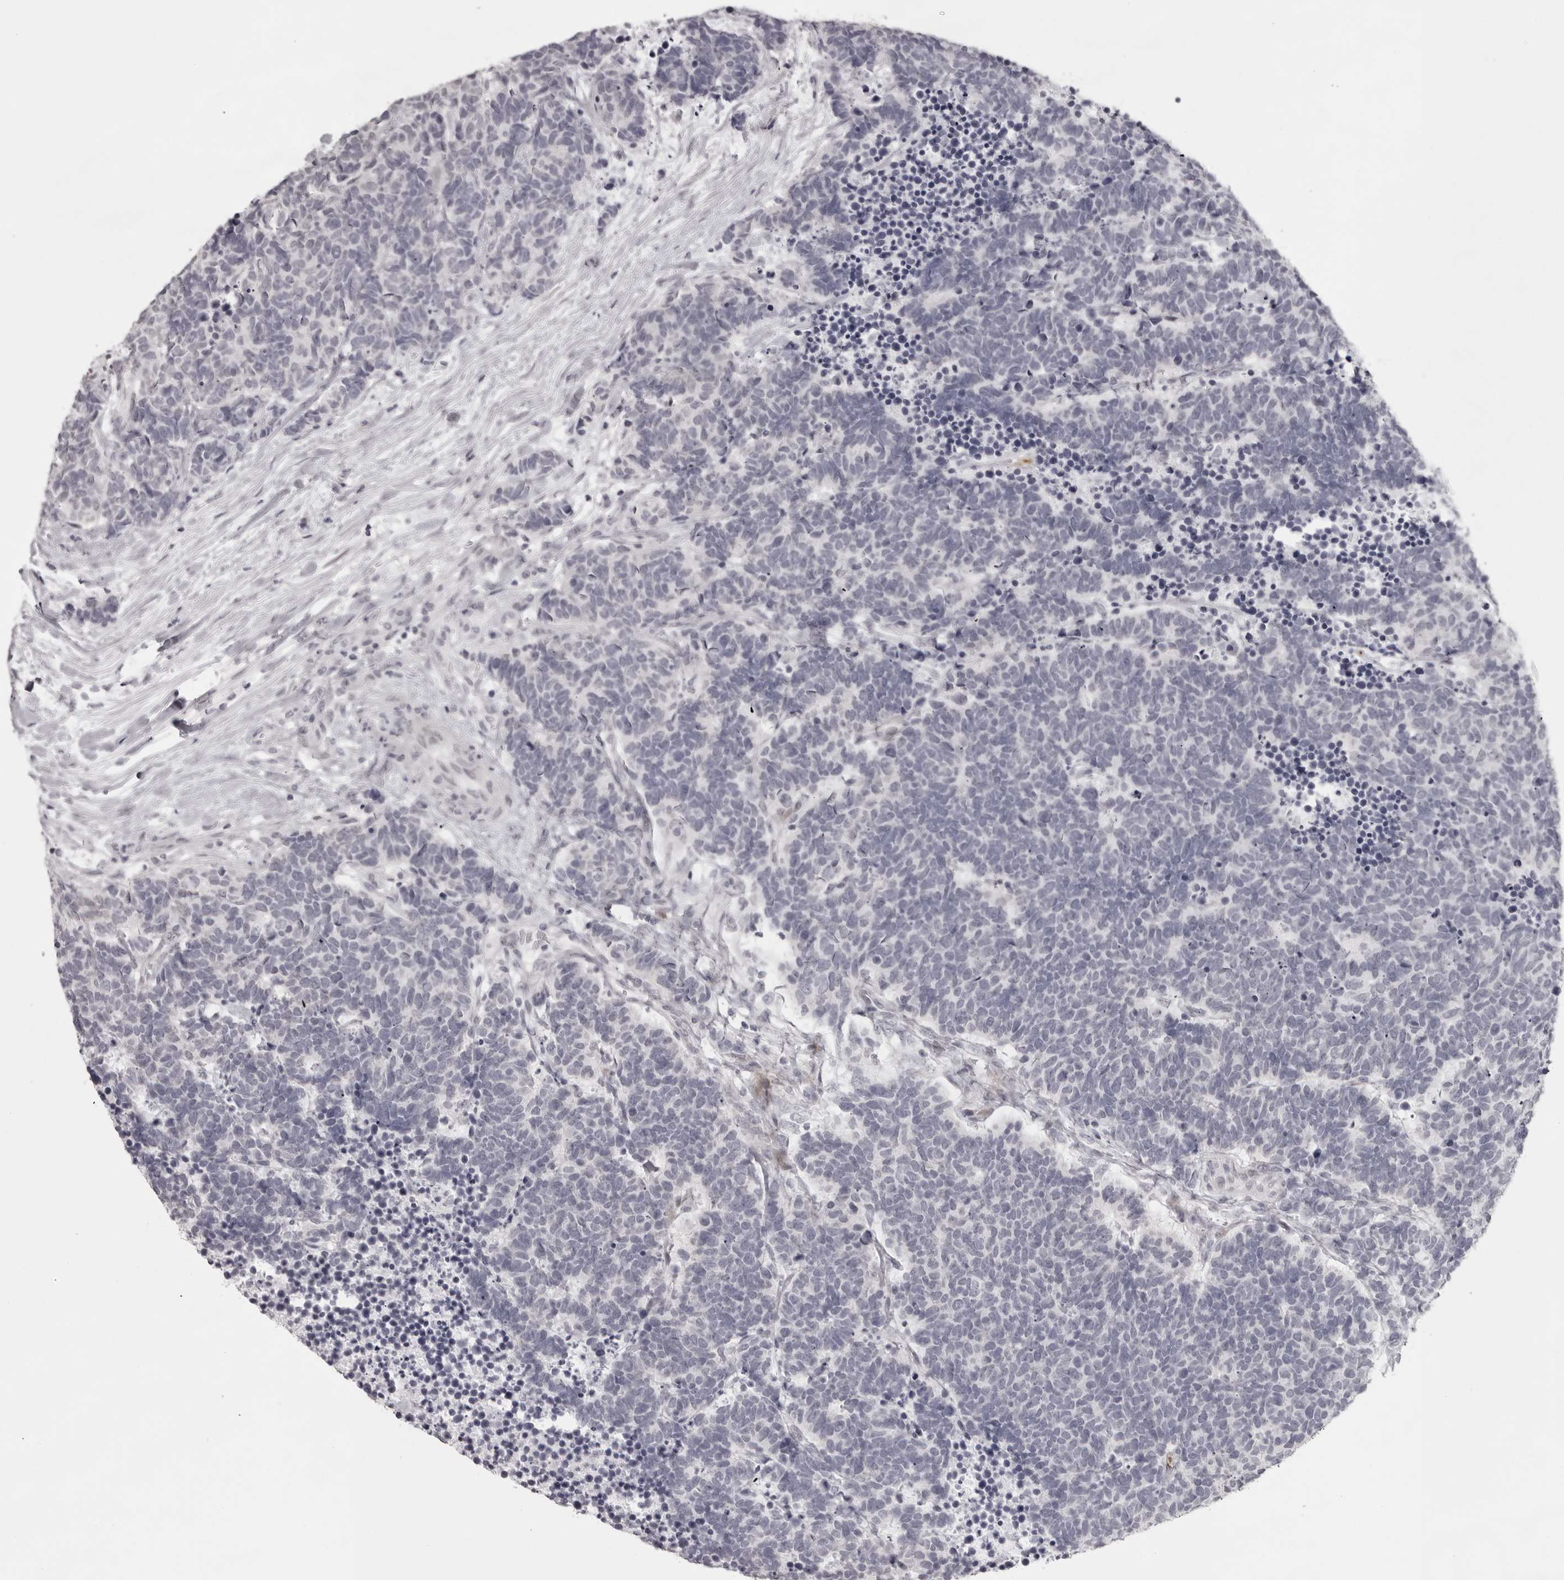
{"staining": {"intensity": "negative", "quantity": "none", "location": "none"}, "tissue": "carcinoid", "cell_type": "Tumor cells", "image_type": "cancer", "snomed": [{"axis": "morphology", "description": "Carcinoma, NOS"}, {"axis": "morphology", "description": "Carcinoid, malignant, NOS"}, {"axis": "topography", "description": "Urinary bladder"}], "caption": "Tumor cells show no significant expression in carcinoma.", "gene": "NUDT18", "patient": {"sex": "male", "age": 57}}